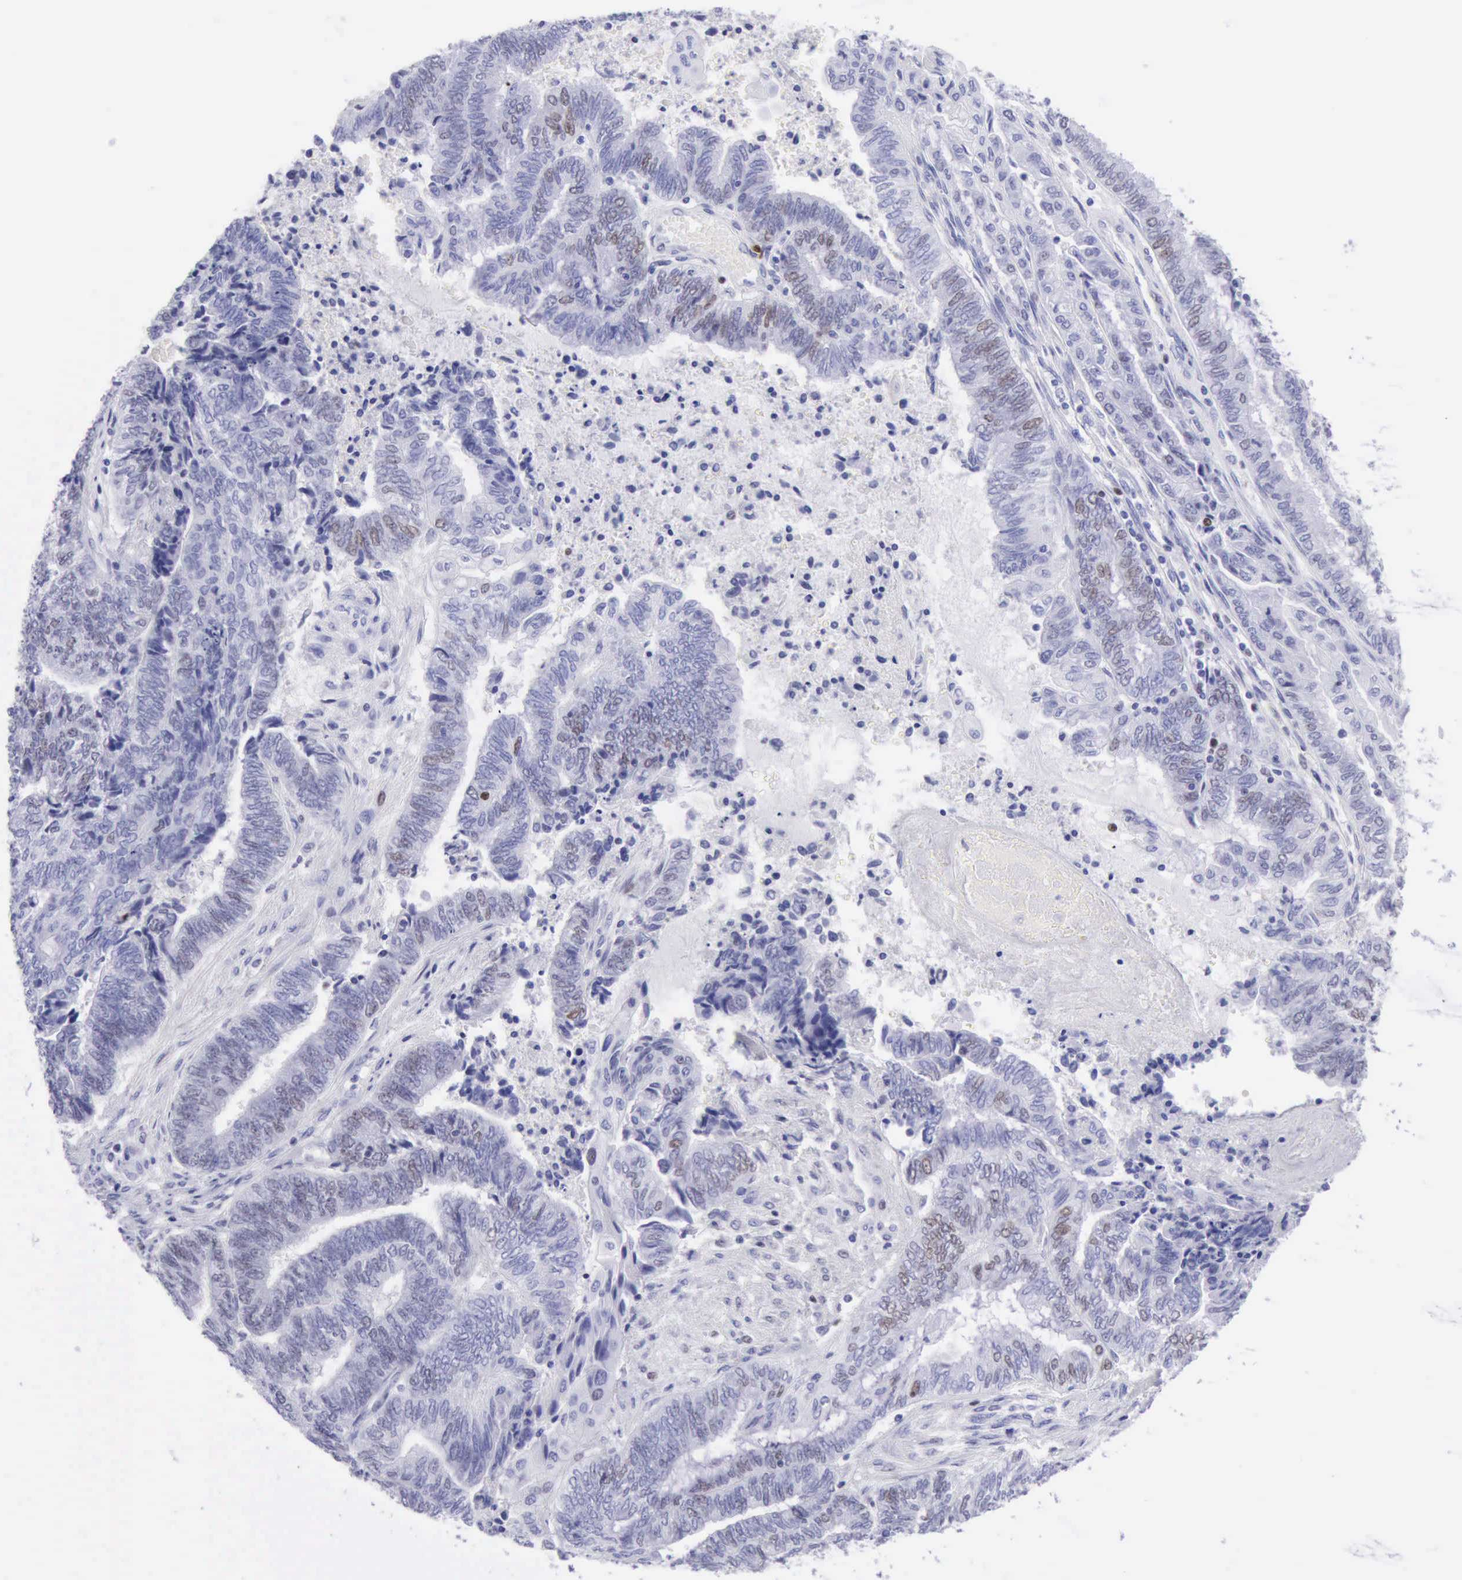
{"staining": {"intensity": "weak", "quantity": "25%-75%", "location": "nuclear"}, "tissue": "endometrial cancer", "cell_type": "Tumor cells", "image_type": "cancer", "snomed": [{"axis": "morphology", "description": "Adenocarcinoma, NOS"}, {"axis": "topography", "description": "Uterus"}, {"axis": "topography", "description": "Endometrium"}], "caption": "DAB (3,3'-diaminobenzidine) immunohistochemical staining of endometrial adenocarcinoma reveals weak nuclear protein staining in about 25%-75% of tumor cells.", "gene": "MCM2", "patient": {"sex": "female", "age": 70}}